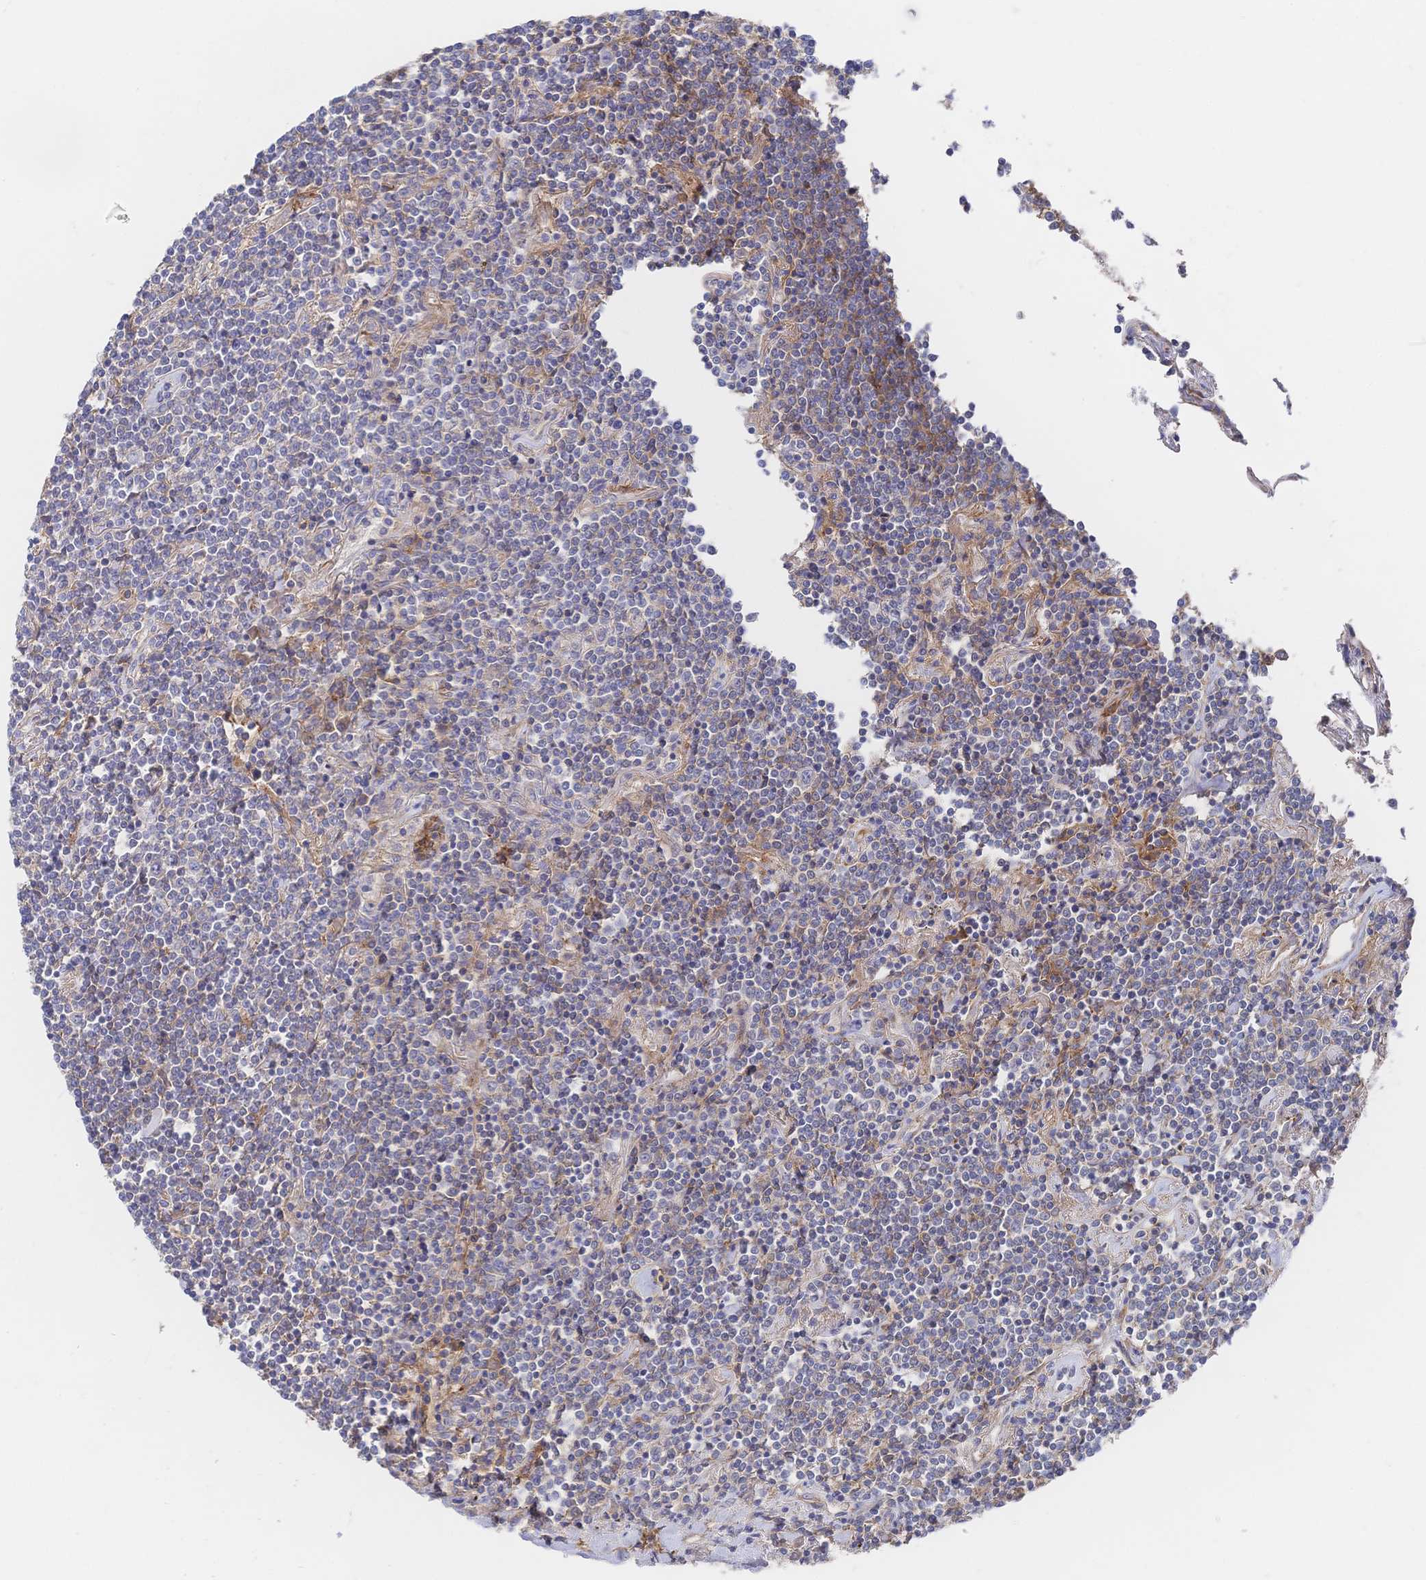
{"staining": {"intensity": "weak", "quantity": "25%-75%", "location": "cytoplasmic/membranous"}, "tissue": "lymphoma", "cell_type": "Tumor cells", "image_type": "cancer", "snomed": [{"axis": "morphology", "description": "Malignant lymphoma, non-Hodgkin's type, Low grade"}, {"axis": "topography", "description": "Lung"}], "caption": "A brown stain shows weak cytoplasmic/membranous expression of a protein in lymphoma tumor cells.", "gene": "F11R", "patient": {"sex": "female", "age": 71}}